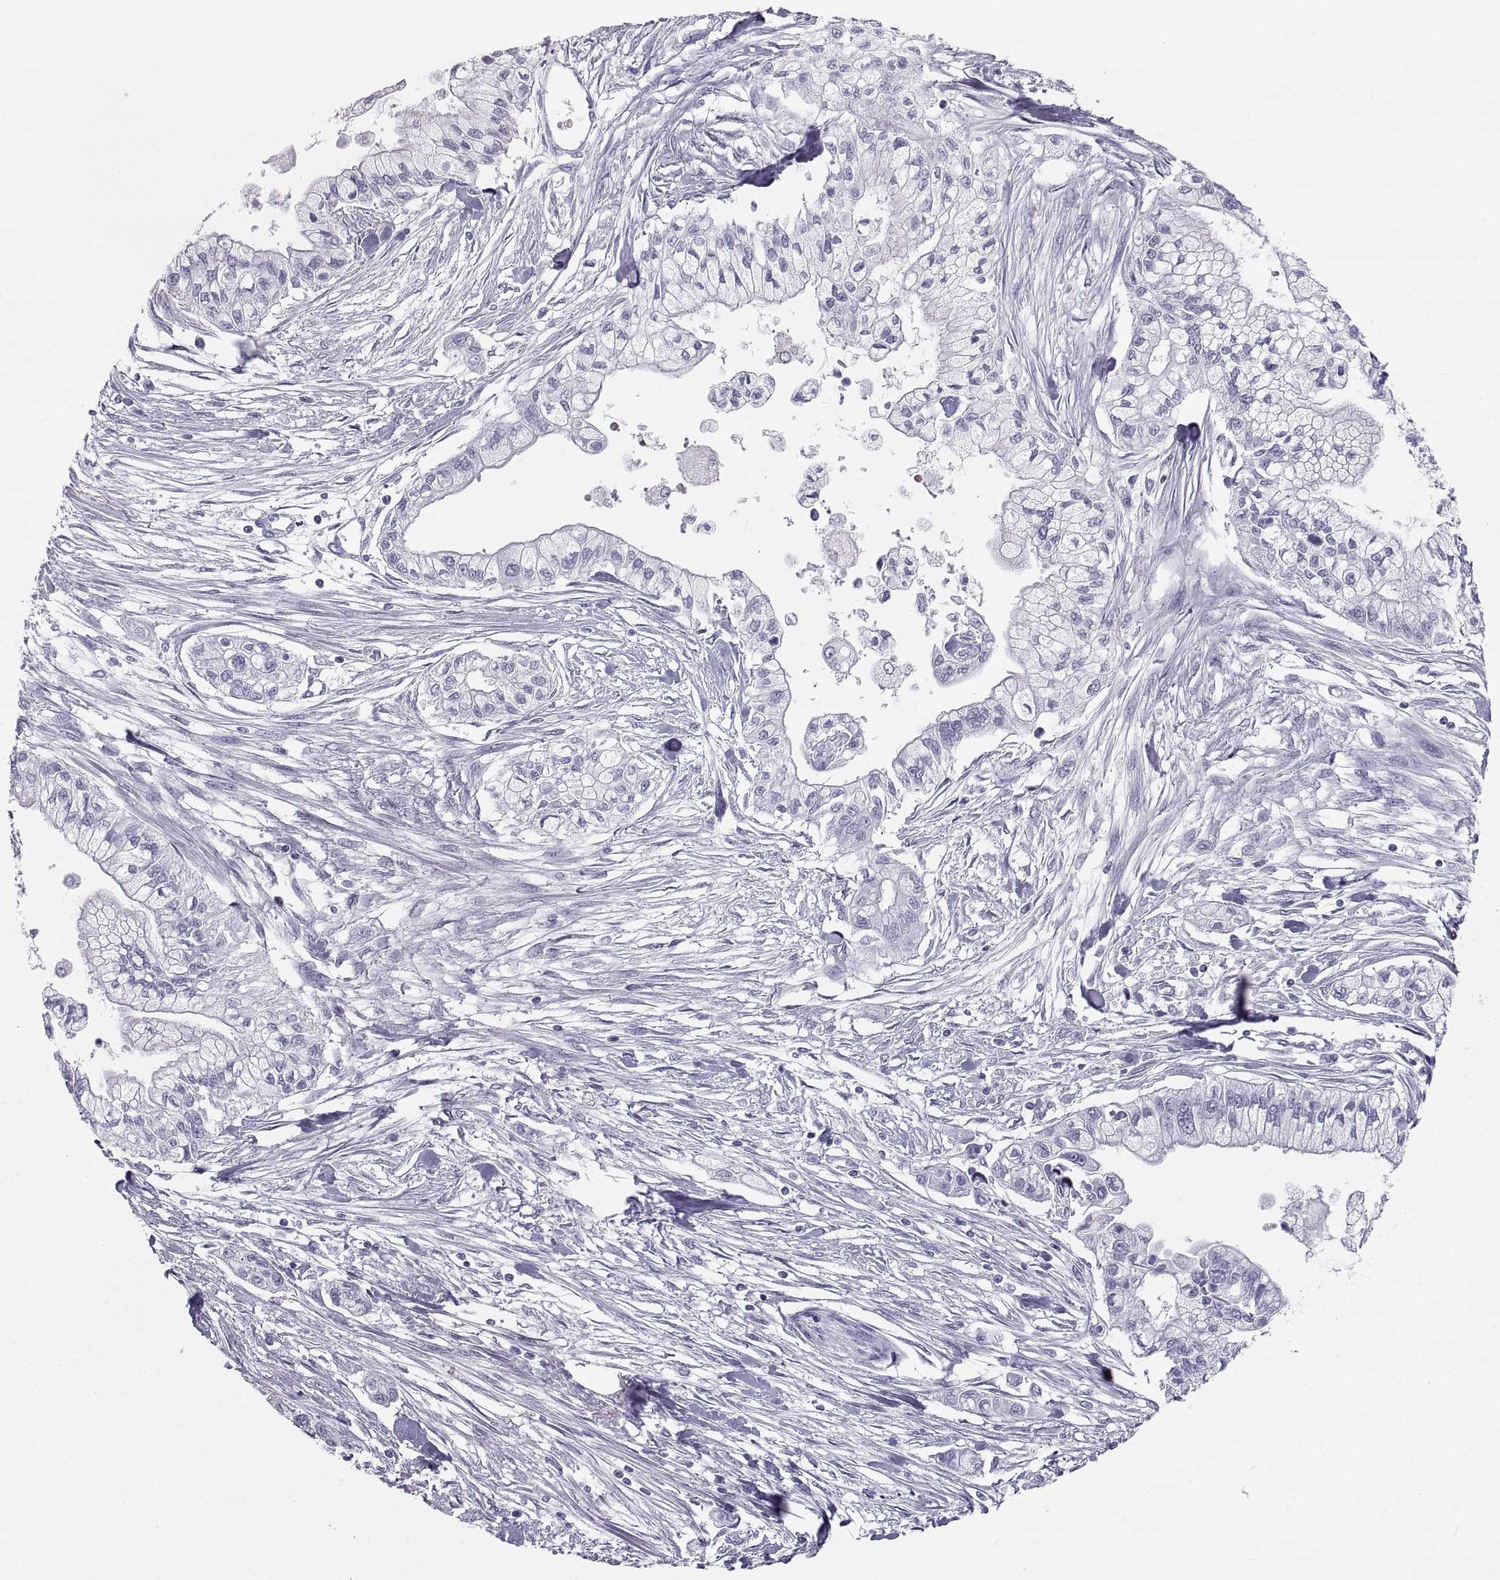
{"staining": {"intensity": "negative", "quantity": "none", "location": "none"}, "tissue": "pancreatic cancer", "cell_type": "Tumor cells", "image_type": "cancer", "snomed": [{"axis": "morphology", "description": "Adenocarcinoma, NOS"}, {"axis": "topography", "description": "Pancreas"}], "caption": "IHC micrograph of adenocarcinoma (pancreatic) stained for a protein (brown), which reveals no staining in tumor cells.", "gene": "SEMG1", "patient": {"sex": "male", "age": 54}}